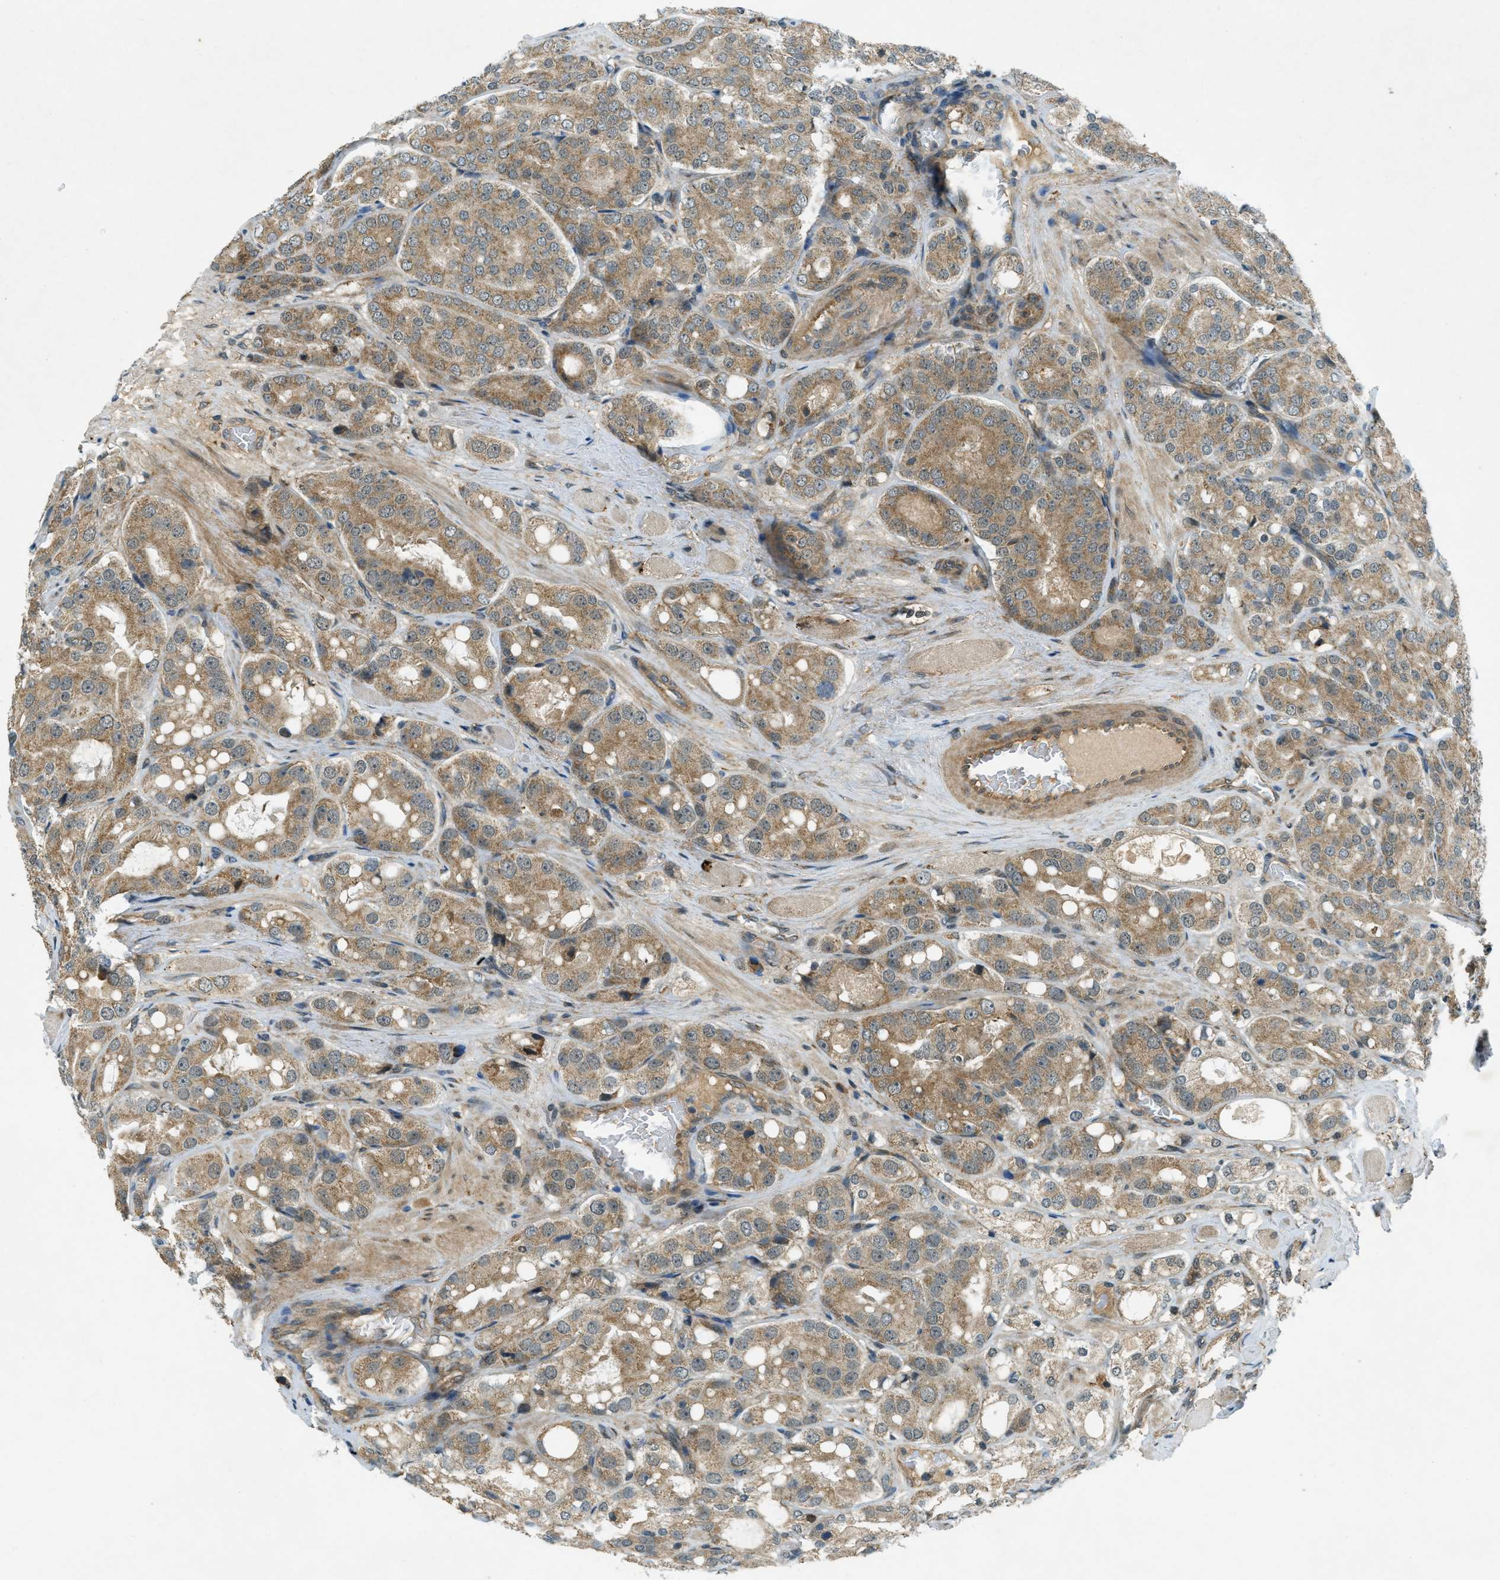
{"staining": {"intensity": "moderate", "quantity": ">75%", "location": "cytoplasmic/membranous"}, "tissue": "prostate cancer", "cell_type": "Tumor cells", "image_type": "cancer", "snomed": [{"axis": "morphology", "description": "Adenocarcinoma, High grade"}, {"axis": "topography", "description": "Prostate"}], "caption": "A brown stain highlights moderate cytoplasmic/membranous expression of a protein in prostate cancer (high-grade adenocarcinoma) tumor cells.", "gene": "EIF2AK3", "patient": {"sex": "male", "age": 65}}